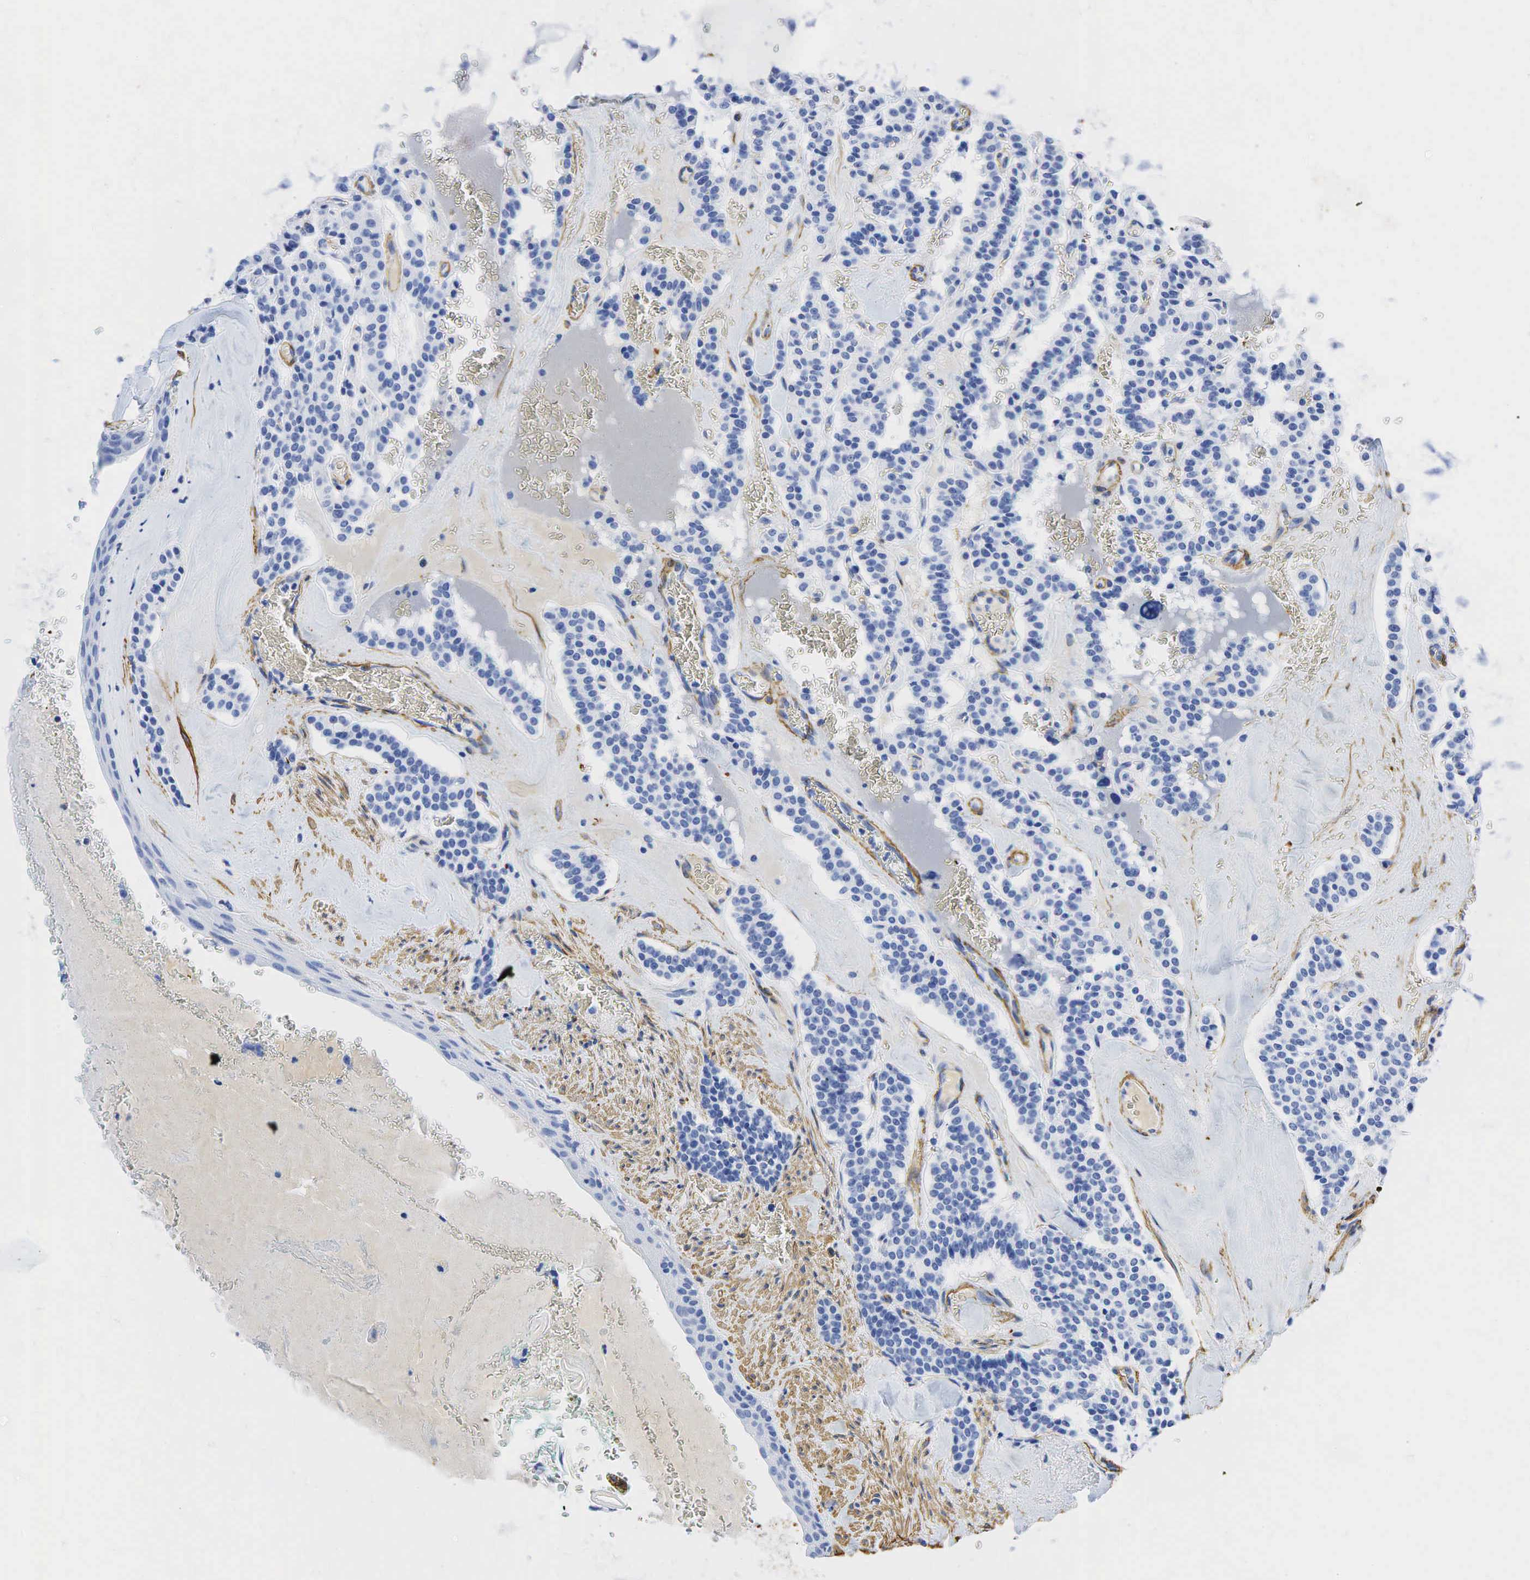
{"staining": {"intensity": "negative", "quantity": "none", "location": "none"}, "tissue": "carcinoid", "cell_type": "Tumor cells", "image_type": "cancer", "snomed": [{"axis": "morphology", "description": "Carcinoid, malignant, NOS"}, {"axis": "topography", "description": "Bronchus"}], "caption": "DAB immunohistochemical staining of carcinoid (malignant) reveals no significant expression in tumor cells.", "gene": "ACTA1", "patient": {"sex": "male", "age": 55}}